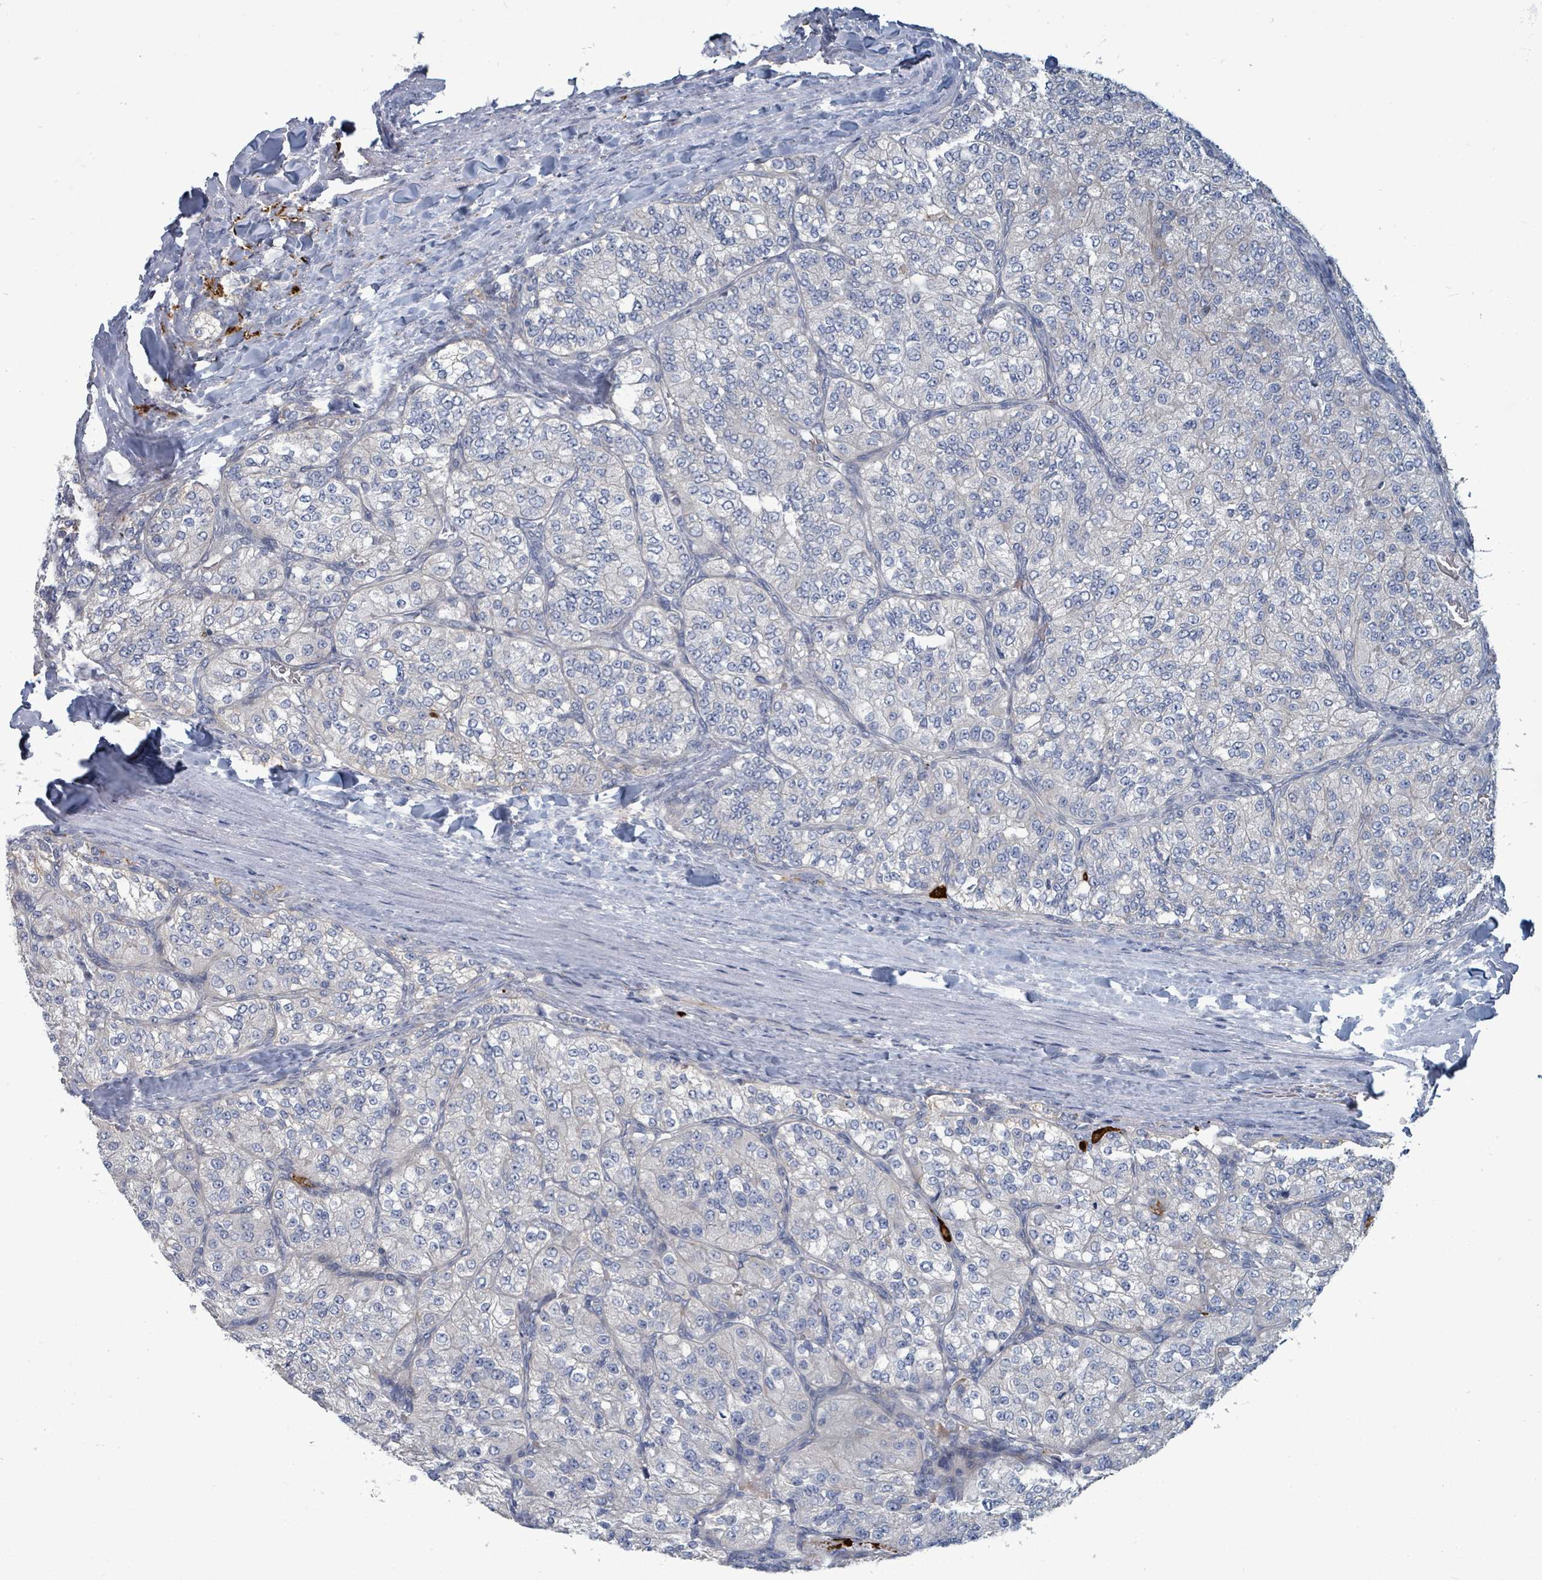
{"staining": {"intensity": "negative", "quantity": "none", "location": "none"}, "tissue": "renal cancer", "cell_type": "Tumor cells", "image_type": "cancer", "snomed": [{"axis": "morphology", "description": "Adenocarcinoma, NOS"}, {"axis": "topography", "description": "Kidney"}], "caption": "Tumor cells show no significant expression in renal cancer.", "gene": "TRDMT1", "patient": {"sex": "female", "age": 63}}